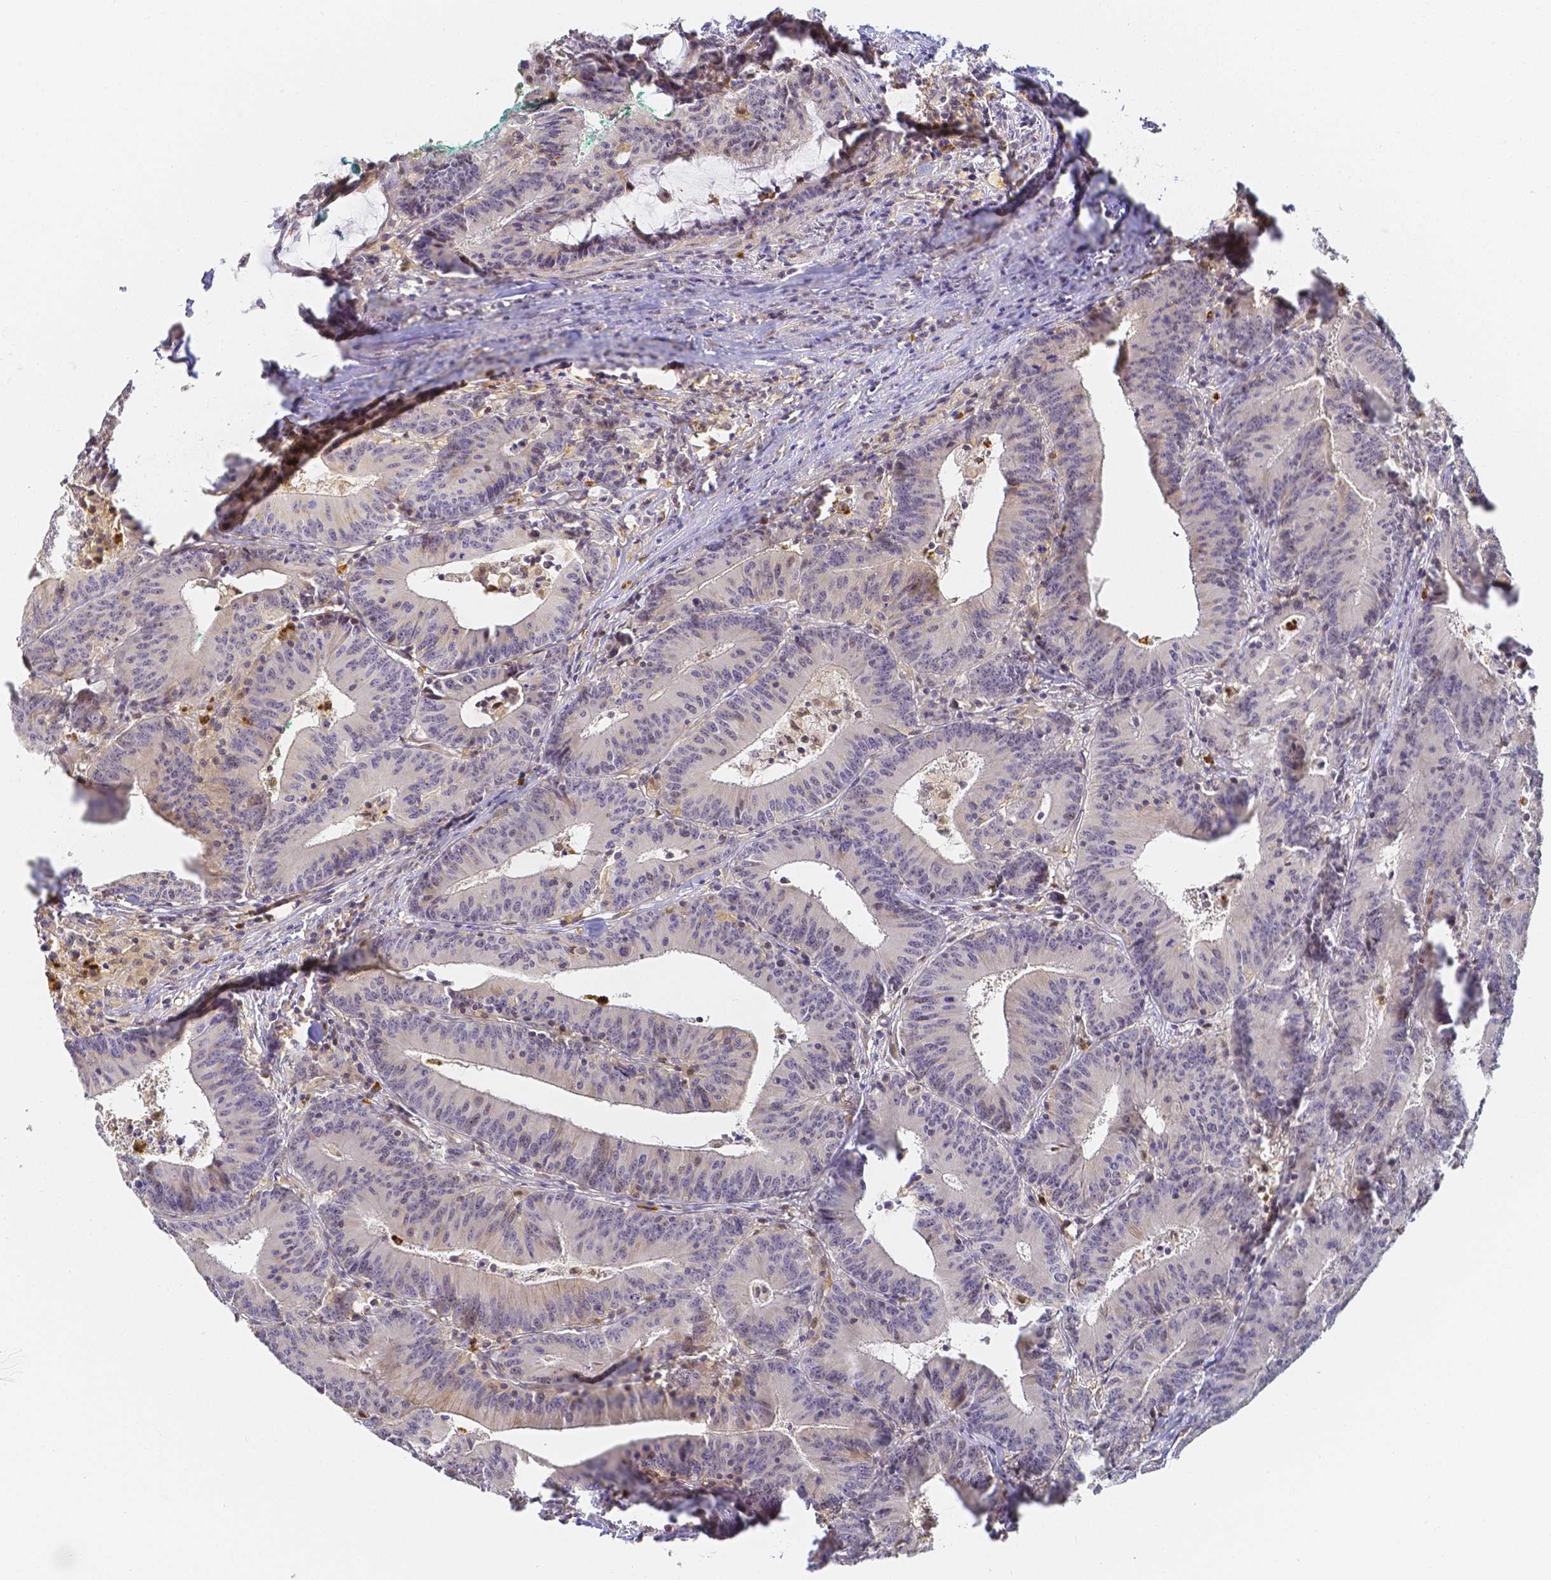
{"staining": {"intensity": "negative", "quantity": "none", "location": "none"}, "tissue": "colorectal cancer", "cell_type": "Tumor cells", "image_type": "cancer", "snomed": [{"axis": "morphology", "description": "Adenocarcinoma, NOS"}, {"axis": "topography", "description": "Colon"}], "caption": "Immunohistochemical staining of human colorectal cancer (adenocarcinoma) displays no significant positivity in tumor cells.", "gene": "KCNH1", "patient": {"sex": "female", "age": 78}}